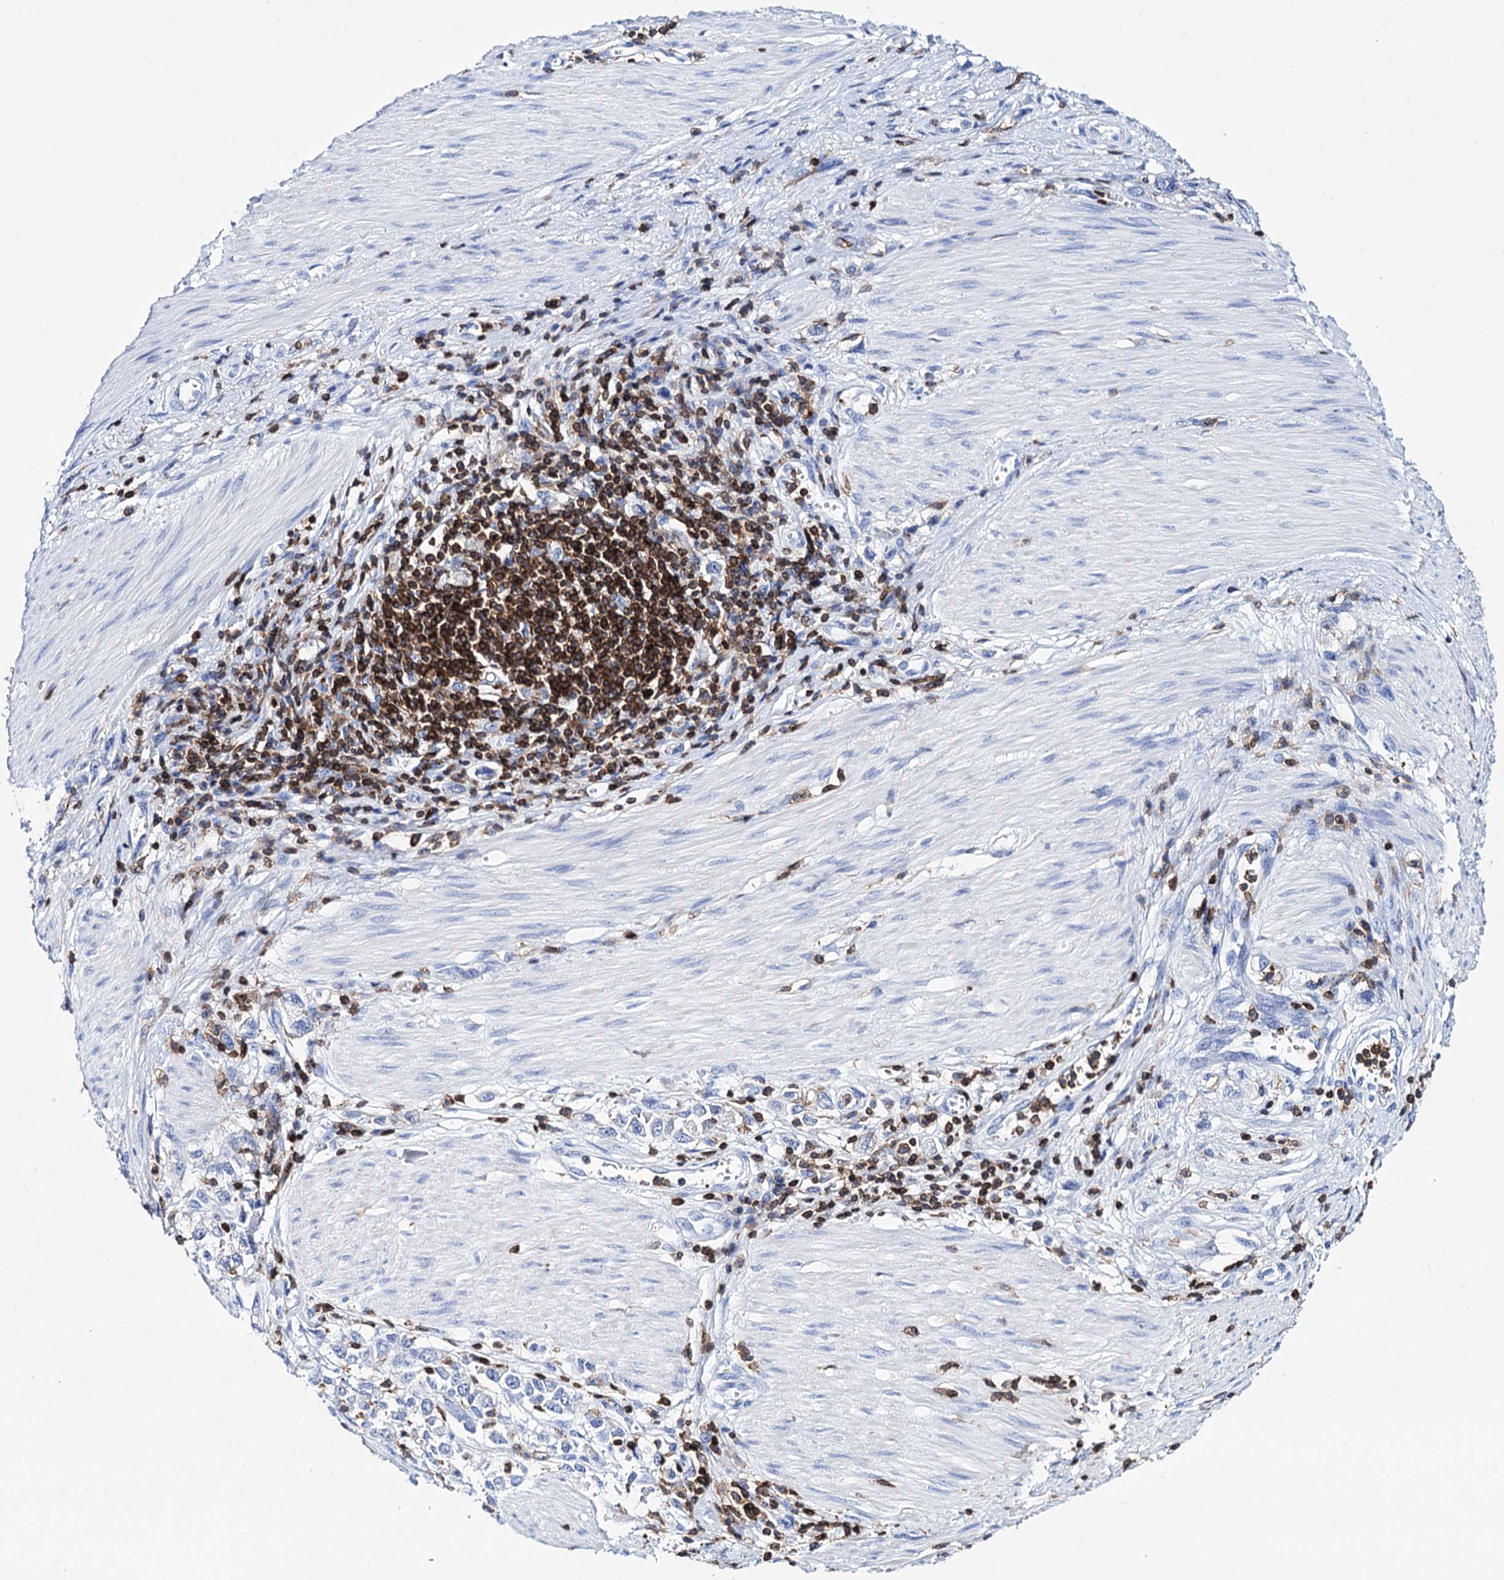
{"staining": {"intensity": "negative", "quantity": "none", "location": "none"}, "tissue": "stomach cancer", "cell_type": "Tumor cells", "image_type": "cancer", "snomed": [{"axis": "morphology", "description": "Adenocarcinoma, NOS"}, {"axis": "topography", "description": "Stomach"}], "caption": "Immunohistochemical staining of human stomach adenocarcinoma displays no significant expression in tumor cells.", "gene": "DEF6", "patient": {"sex": "female", "age": 76}}